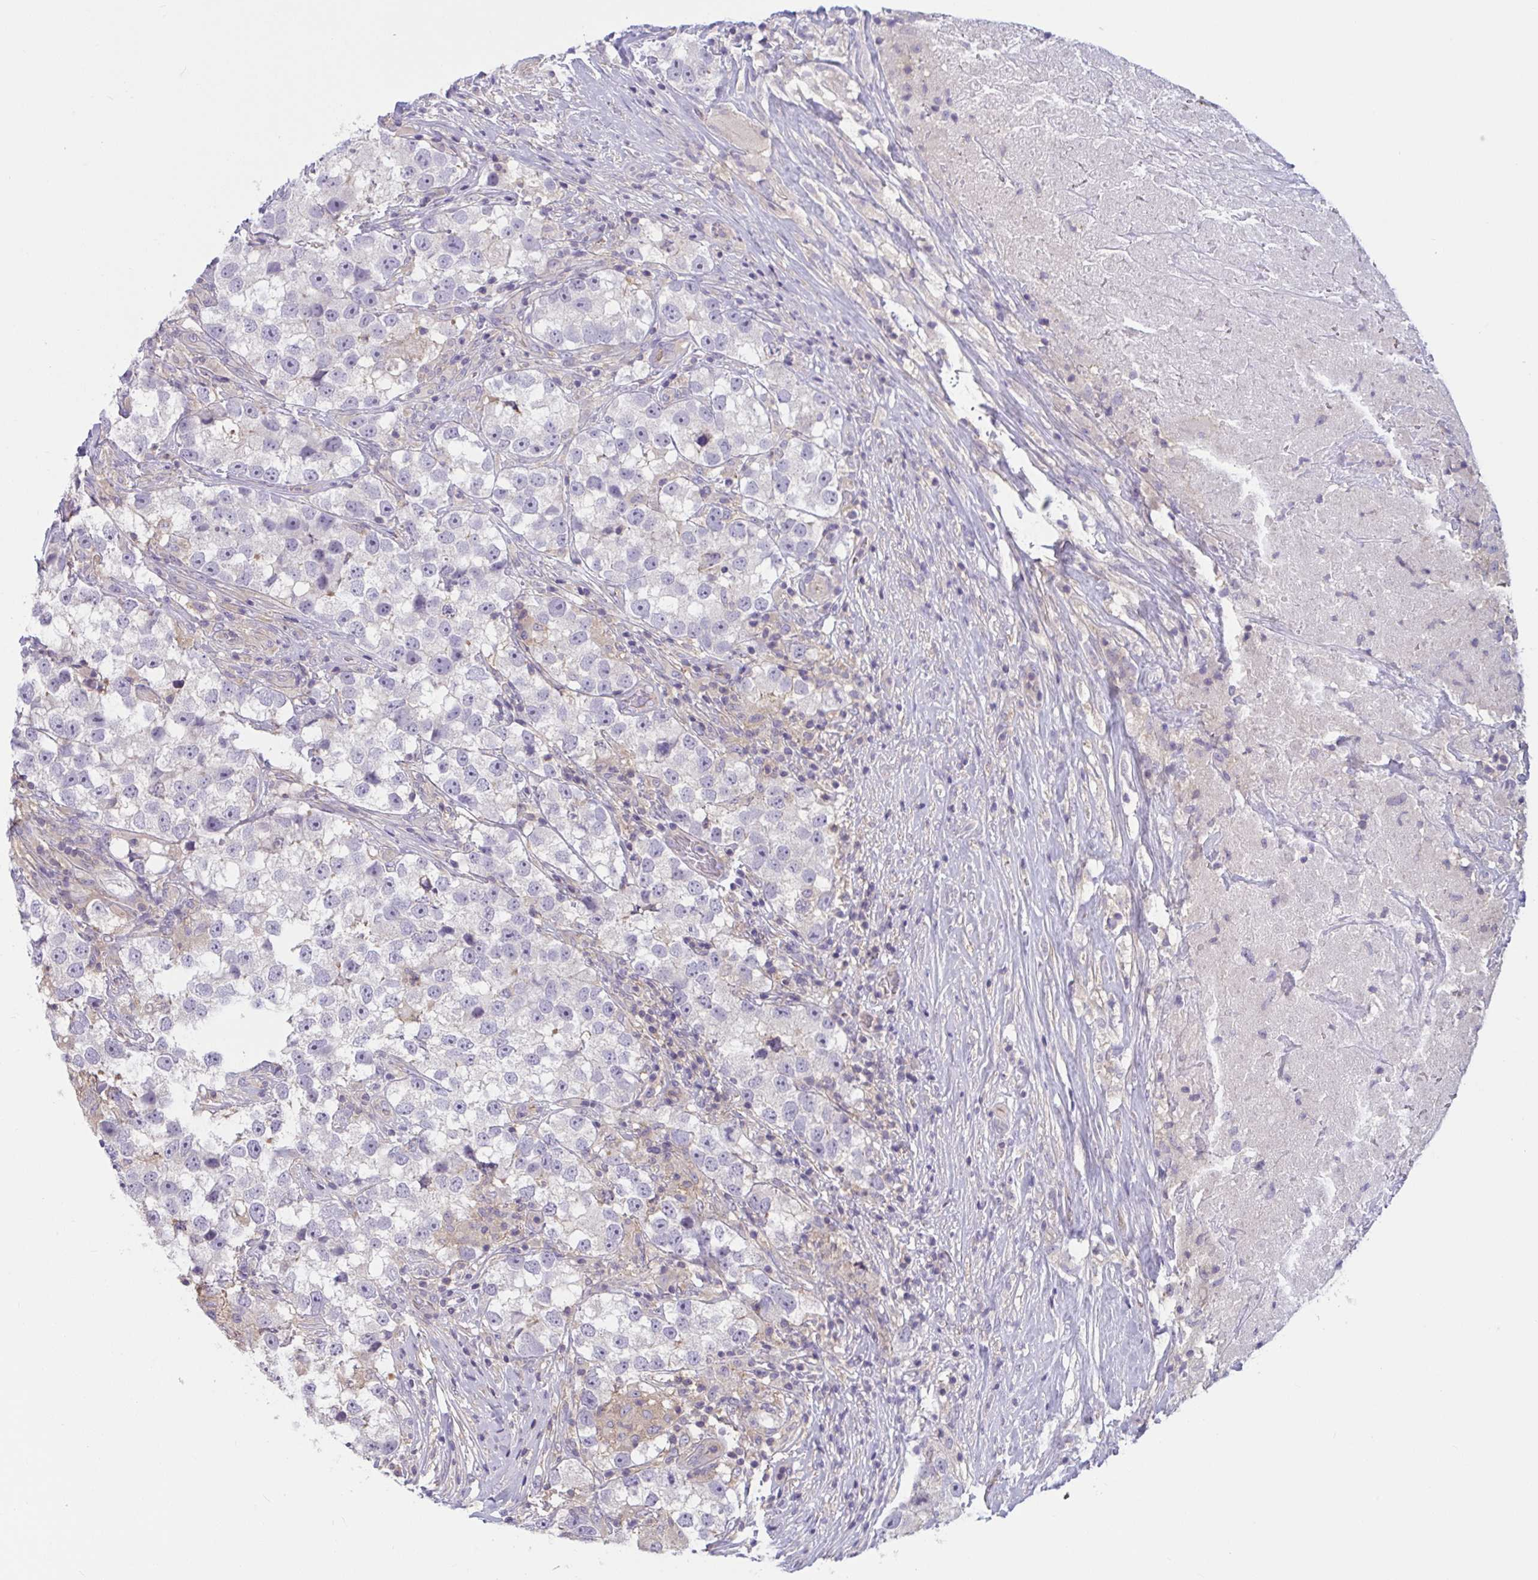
{"staining": {"intensity": "negative", "quantity": "none", "location": "none"}, "tissue": "testis cancer", "cell_type": "Tumor cells", "image_type": "cancer", "snomed": [{"axis": "morphology", "description": "Seminoma, NOS"}, {"axis": "topography", "description": "Testis"}], "caption": "Immunohistochemistry image of testis seminoma stained for a protein (brown), which demonstrates no expression in tumor cells.", "gene": "WNT9B", "patient": {"sex": "male", "age": 46}}